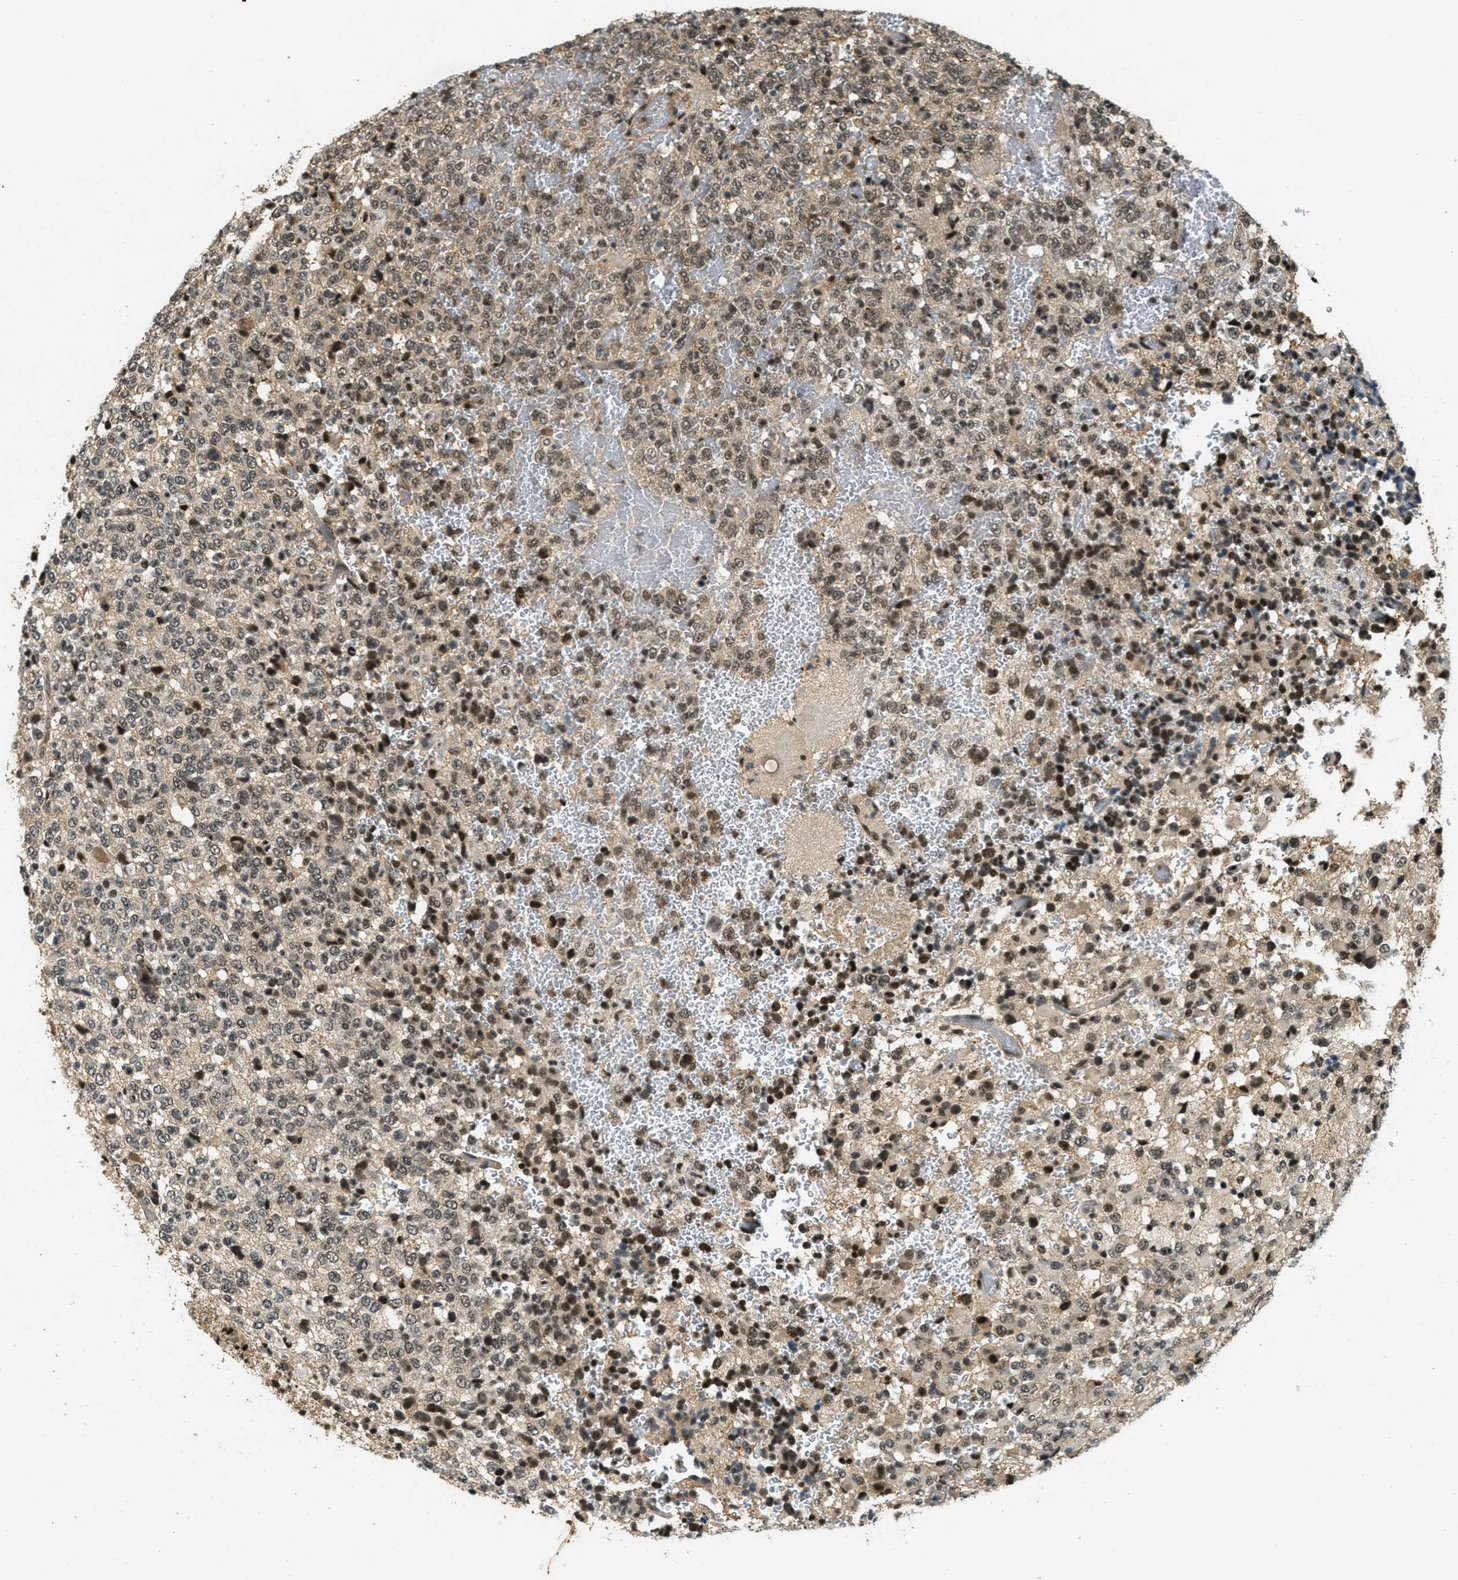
{"staining": {"intensity": "strong", "quantity": ">75%", "location": "nuclear"}, "tissue": "glioma", "cell_type": "Tumor cells", "image_type": "cancer", "snomed": [{"axis": "morphology", "description": "Glioma, malignant, High grade"}, {"axis": "topography", "description": "pancreas cauda"}], "caption": "Glioma tissue reveals strong nuclear positivity in about >75% of tumor cells, visualized by immunohistochemistry.", "gene": "ZNF148", "patient": {"sex": "male", "age": 60}}